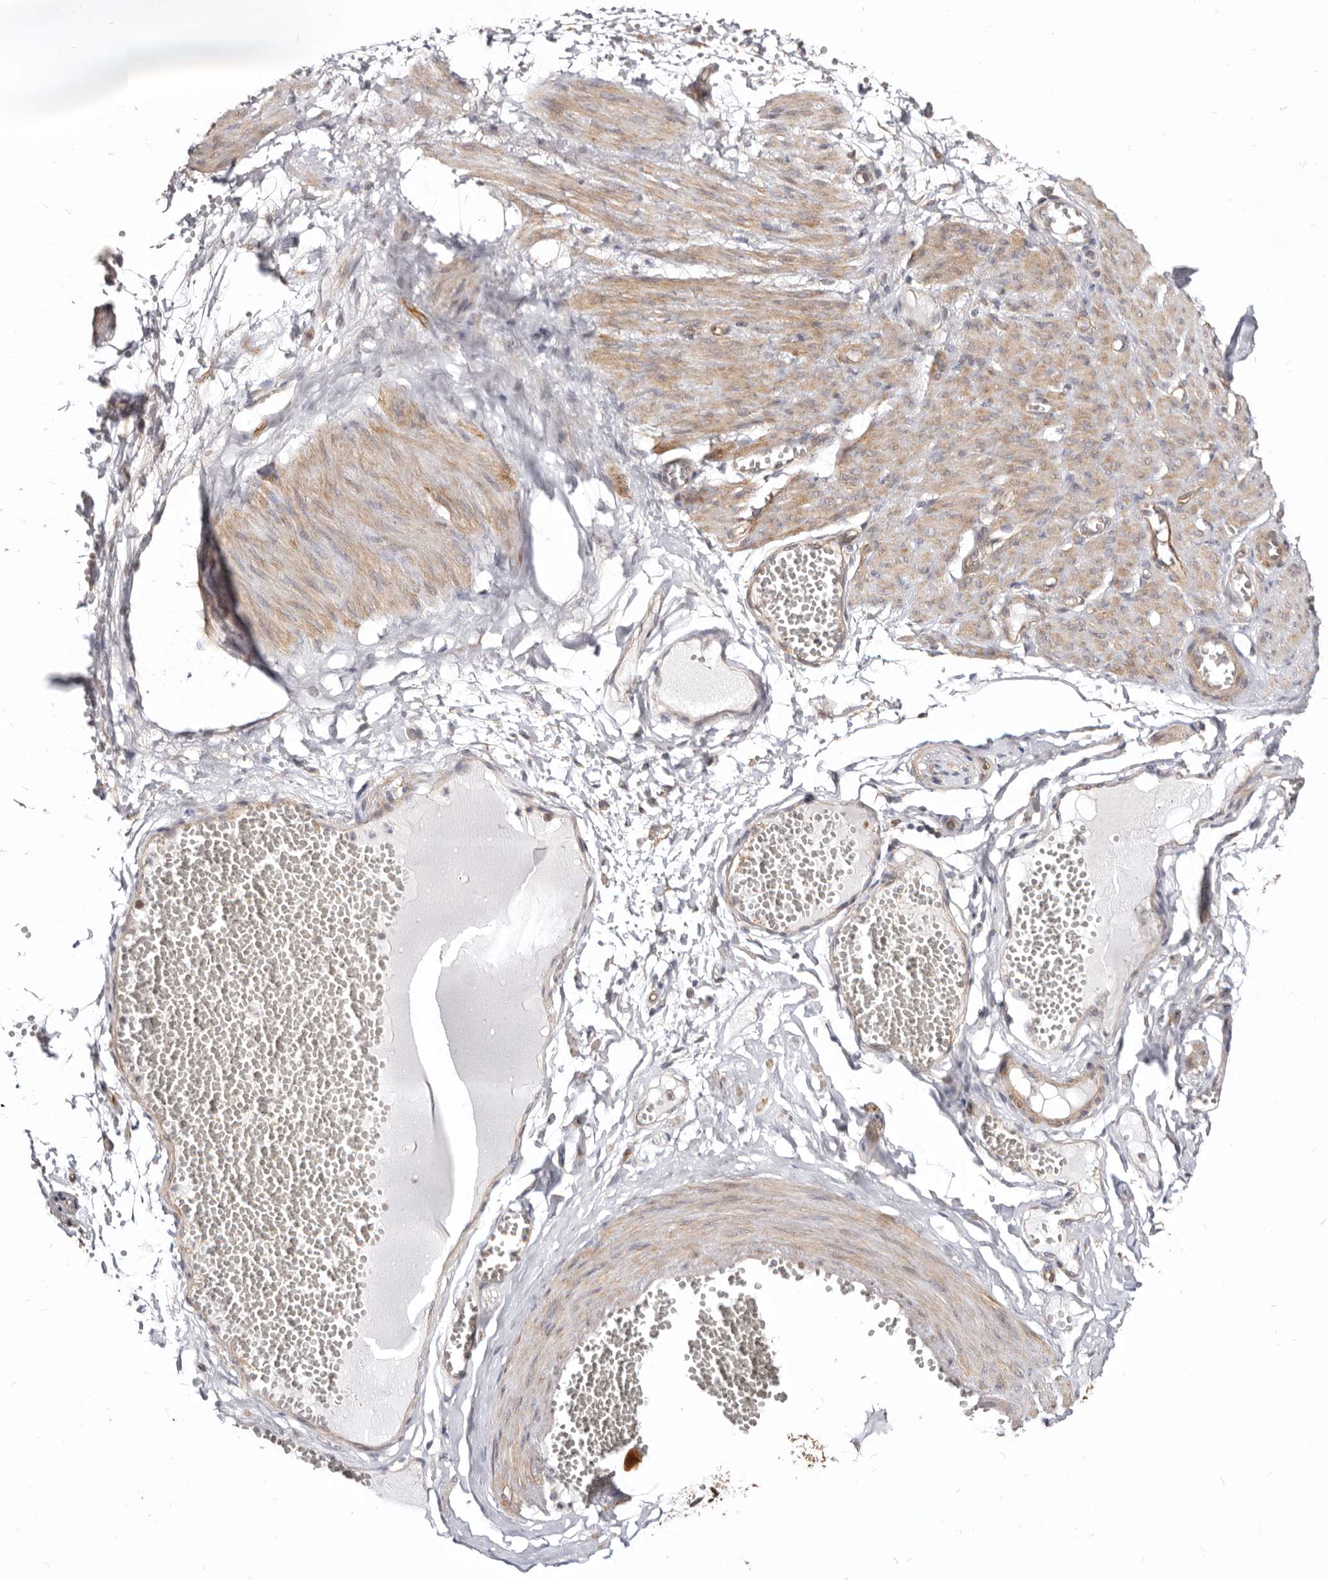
{"staining": {"intensity": "negative", "quantity": "none", "location": "none"}, "tissue": "adipose tissue", "cell_type": "Adipocytes", "image_type": "normal", "snomed": [{"axis": "morphology", "description": "Normal tissue, NOS"}, {"axis": "topography", "description": "Smooth muscle"}, {"axis": "topography", "description": "Peripheral nerve tissue"}], "caption": "Immunohistochemistry histopathology image of normal adipose tissue: human adipose tissue stained with DAB (3,3'-diaminobenzidine) demonstrates no significant protein staining in adipocytes.", "gene": "GPATCH4", "patient": {"sex": "female", "age": 39}}